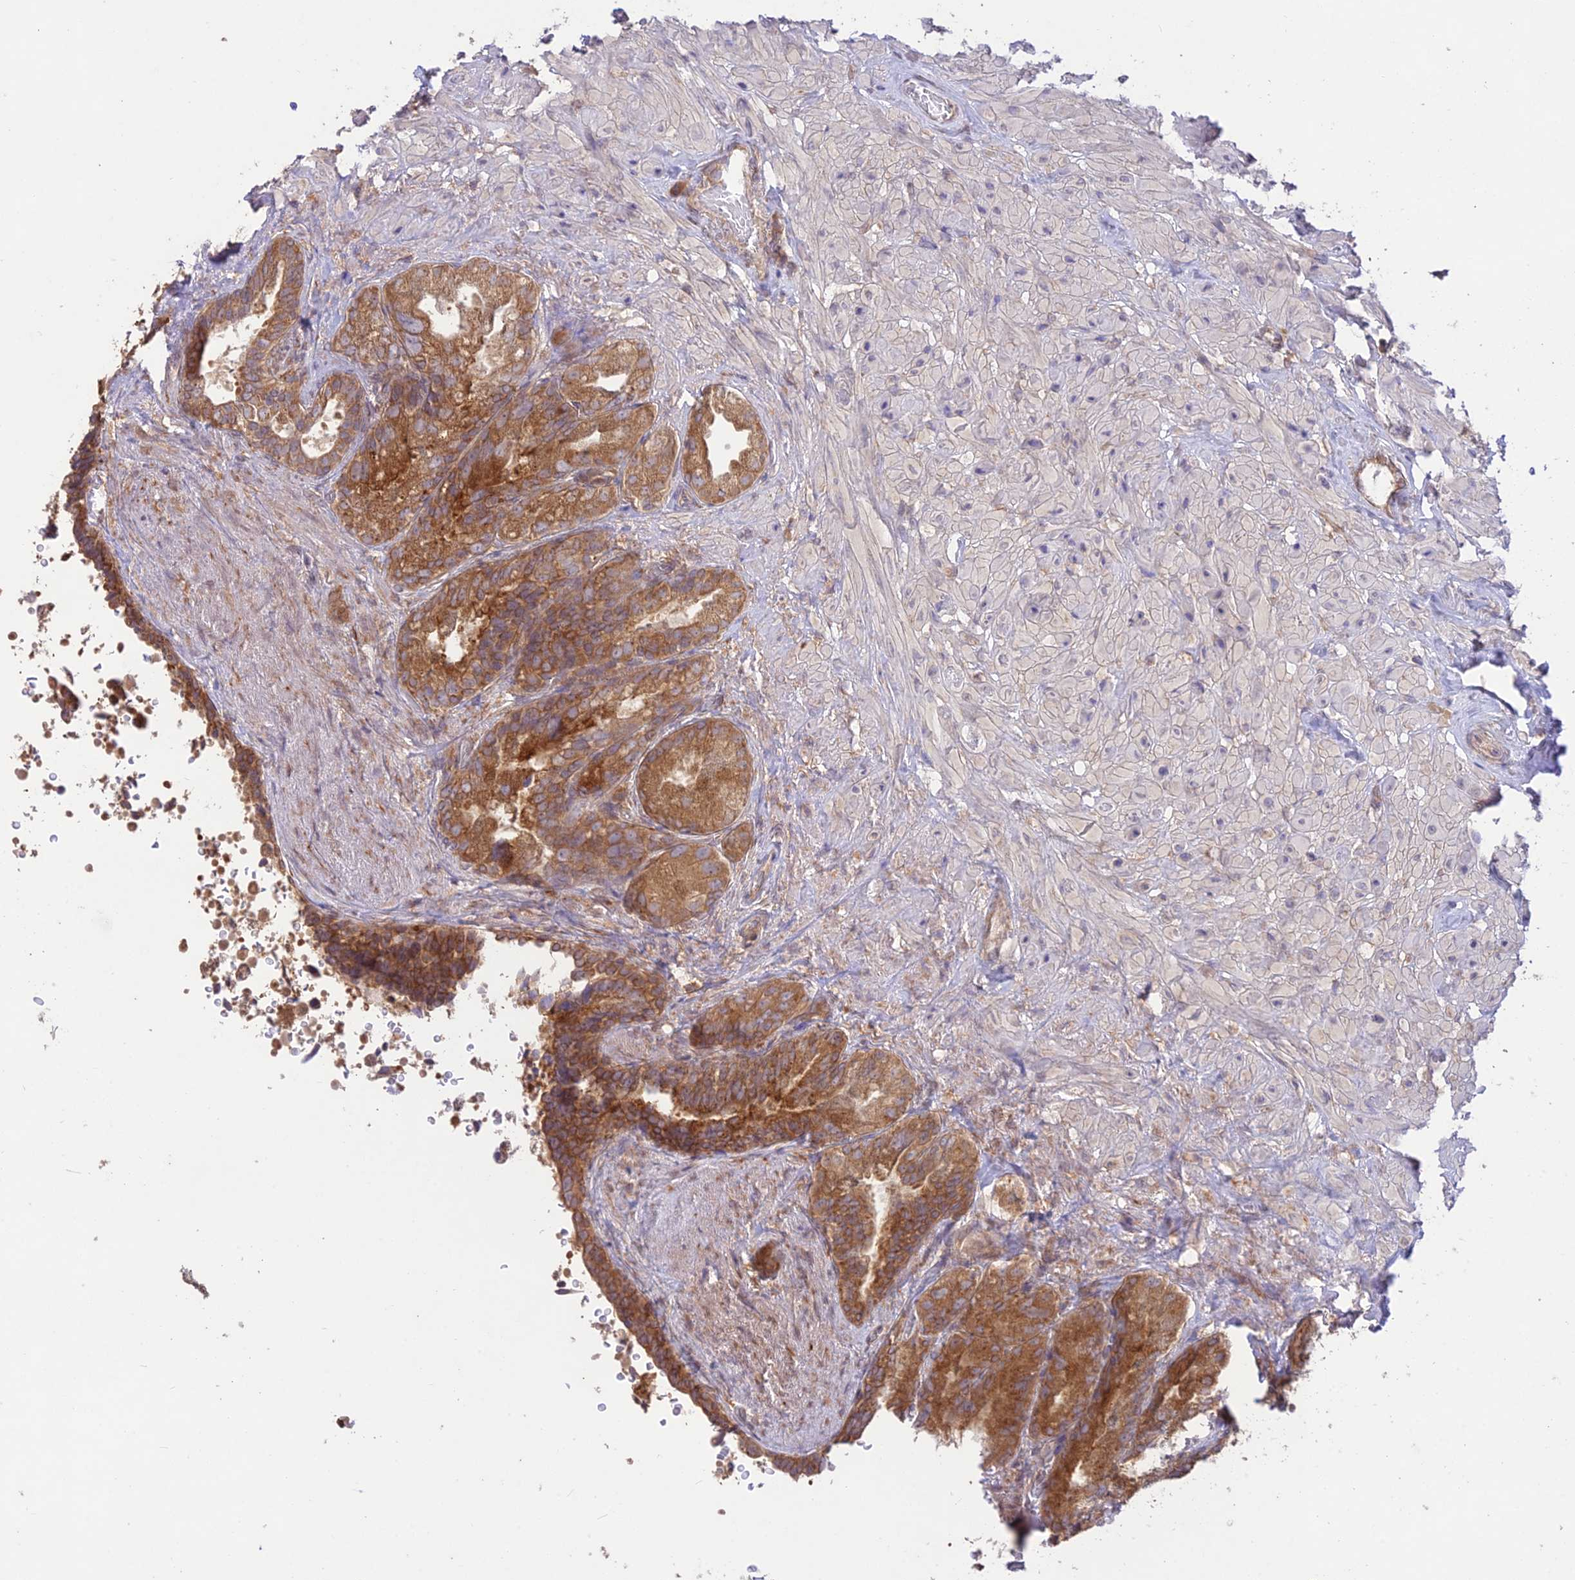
{"staining": {"intensity": "moderate", "quantity": ">75%", "location": "cytoplasmic/membranous"}, "tissue": "seminal vesicle", "cell_type": "Glandular cells", "image_type": "normal", "snomed": [{"axis": "morphology", "description": "Normal tissue, NOS"}, {"axis": "topography", "description": "Seminal veicle"}, {"axis": "topography", "description": "Peripheral nerve tissue"}], "caption": "A micrograph of seminal vesicle stained for a protein displays moderate cytoplasmic/membranous brown staining in glandular cells.", "gene": "TMEM259", "patient": {"sex": "male", "age": 63}}